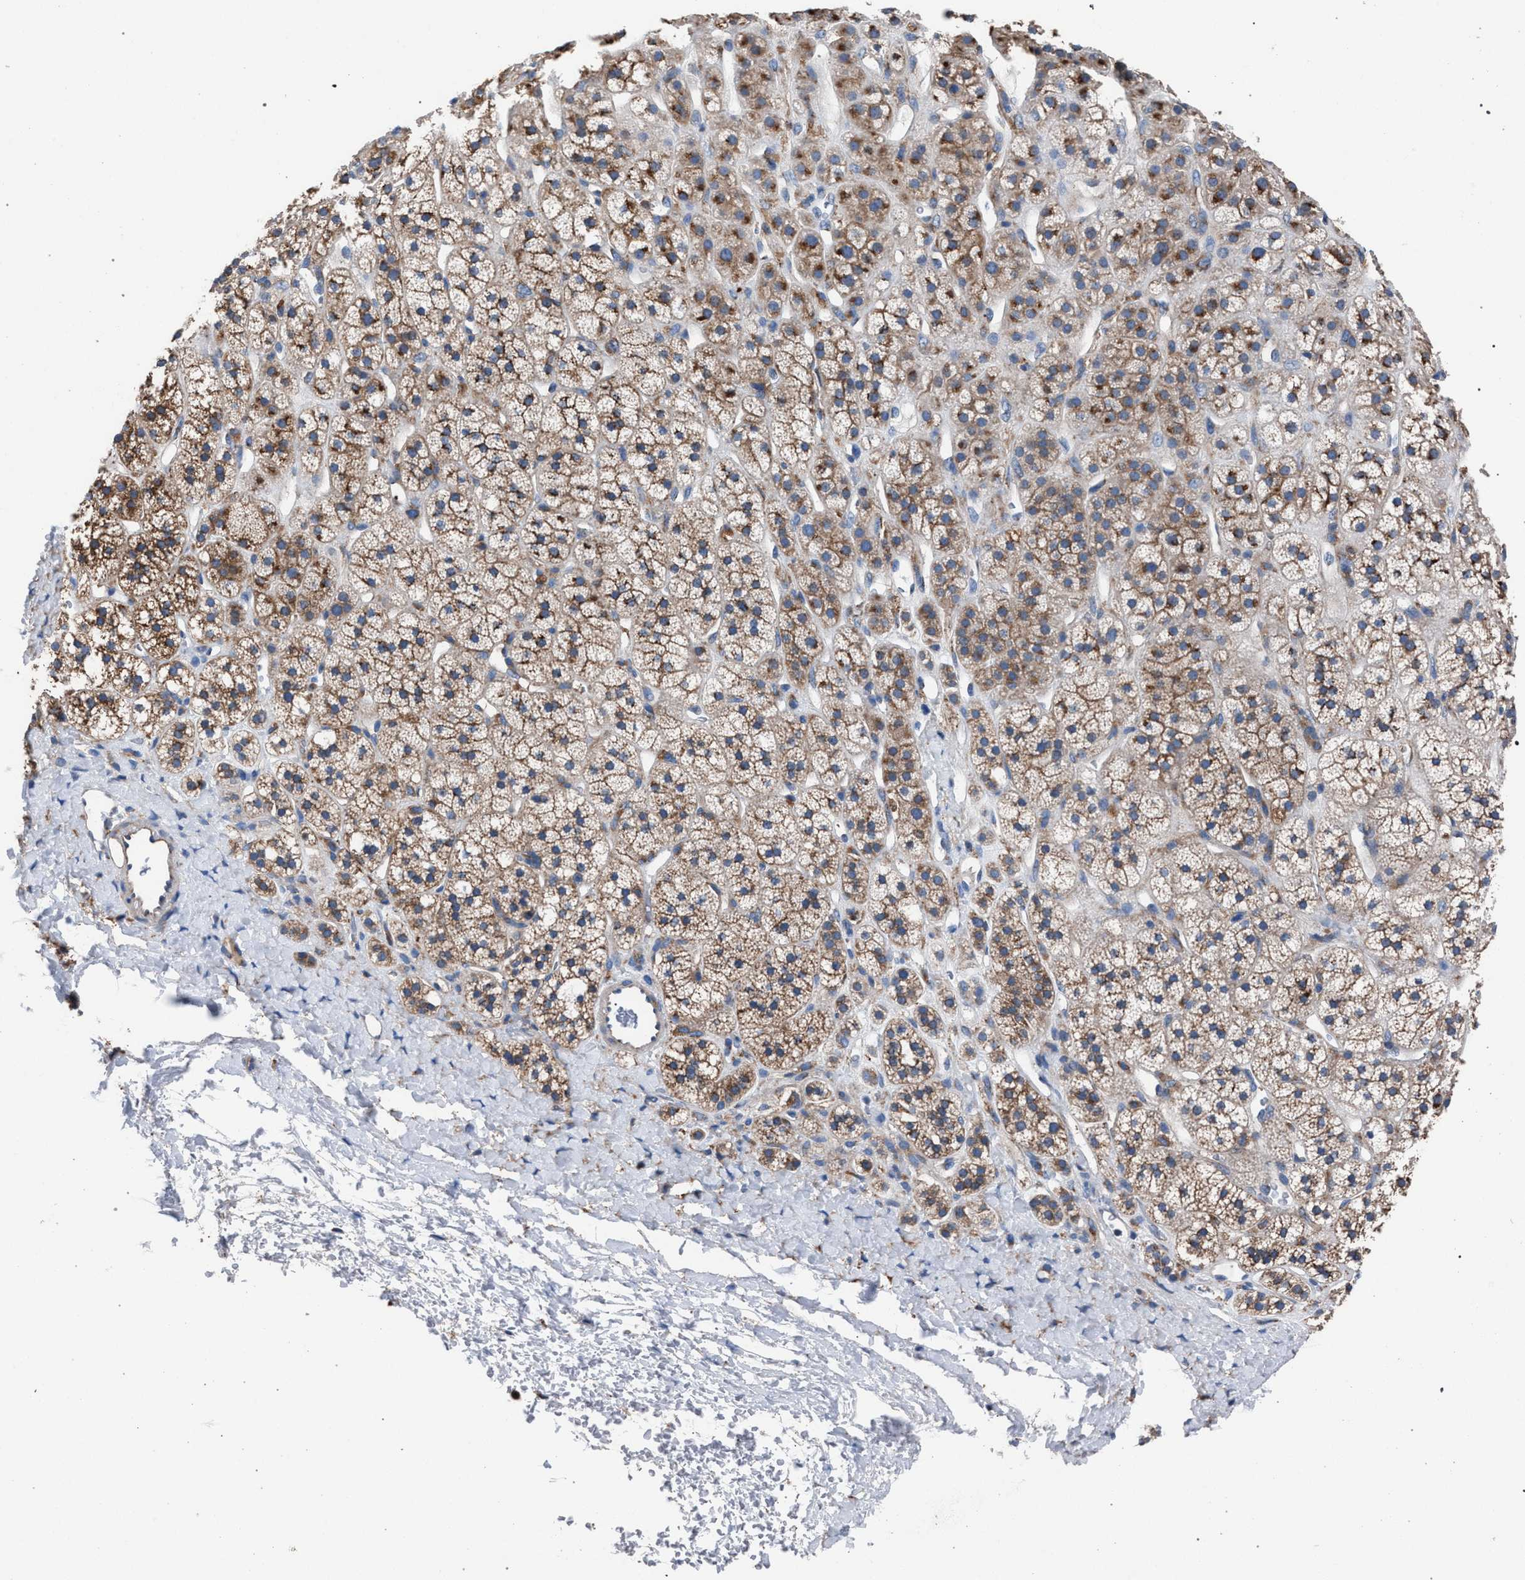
{"staining": {"intensity": "moderate", "quantity": ">75%", "location": "cytoplasmic/membranous"}, "tissue": "adrenal gland", "cell_type": "Glandular cells", "image_type": "normal", "snomed": [{"axis": "morphology", "description": "Normal tissue, NOS"}, {"axis": "topography", "description": "Adrenal gland"}], "caption": "DAB (3,3'-diaminobenzidine) immunohistochemical staining of normal adrenal gland shows moderate cytoplasmic/membranous protein staining in about >75% of glandular cells.", "gene": "ATP6V0A1", "patient": {"sex": "male", "age": 56}}